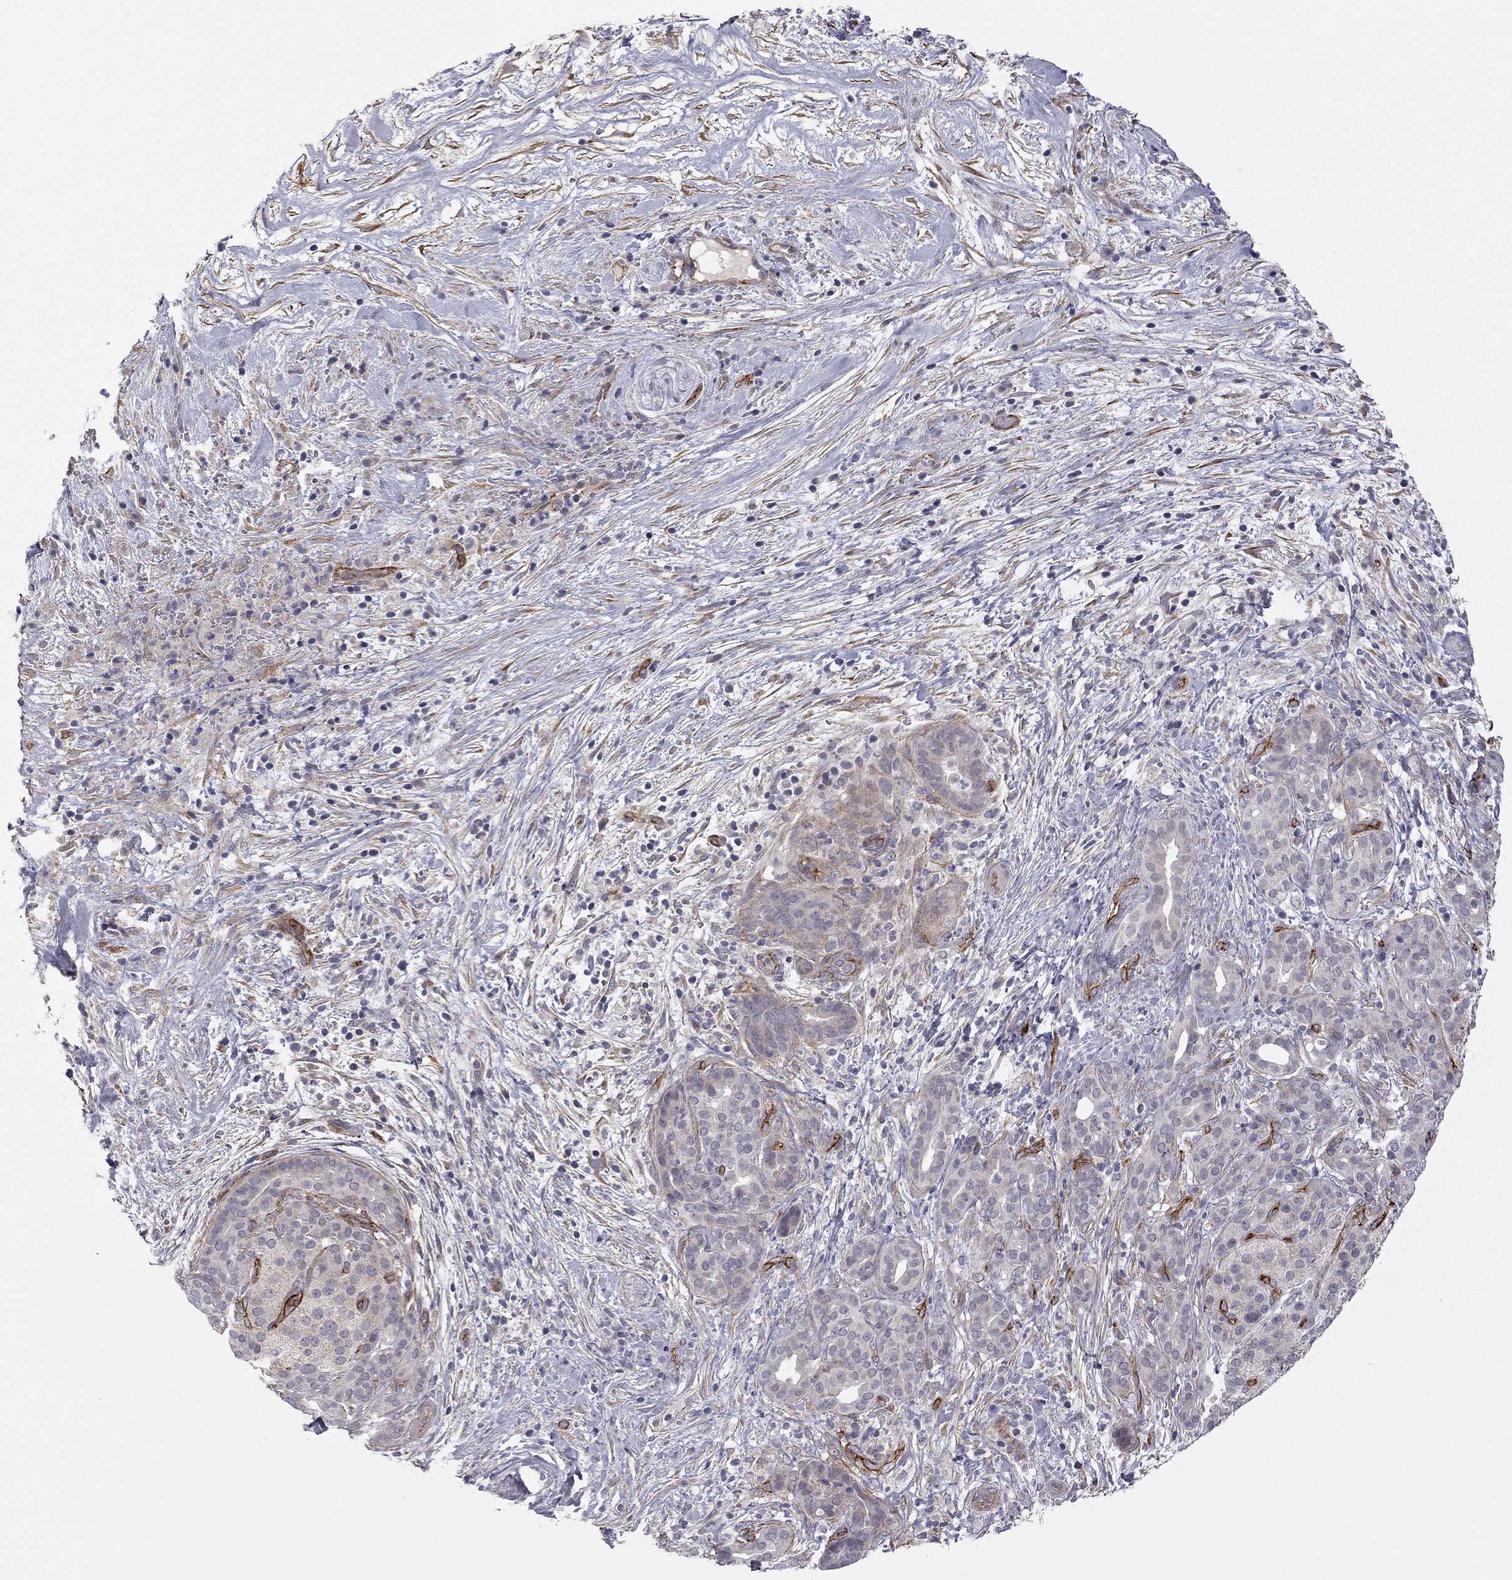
{"staining": {"intensity": "negative", "quantity": "none", "location": "none"}, "tissue": "pancreatic cancer", "cell_type": "Tumor cells", "image_type": "cancer", "snomed": [{"axis": "morphology", "description": "Adenocarcinoma, NOS"}, {"axis": "topography", "description": "Pancreas"}], "caption": "Immunohistochemistry of human pancreatic cancer demonstrates no positivity in tumor cells. The staining is performed using DAB brown chromogen with nuclei counter-stained in using hematoxylin.", "gene": "EXOC3L2", "patient": {"sex": "male", "age": 44}}